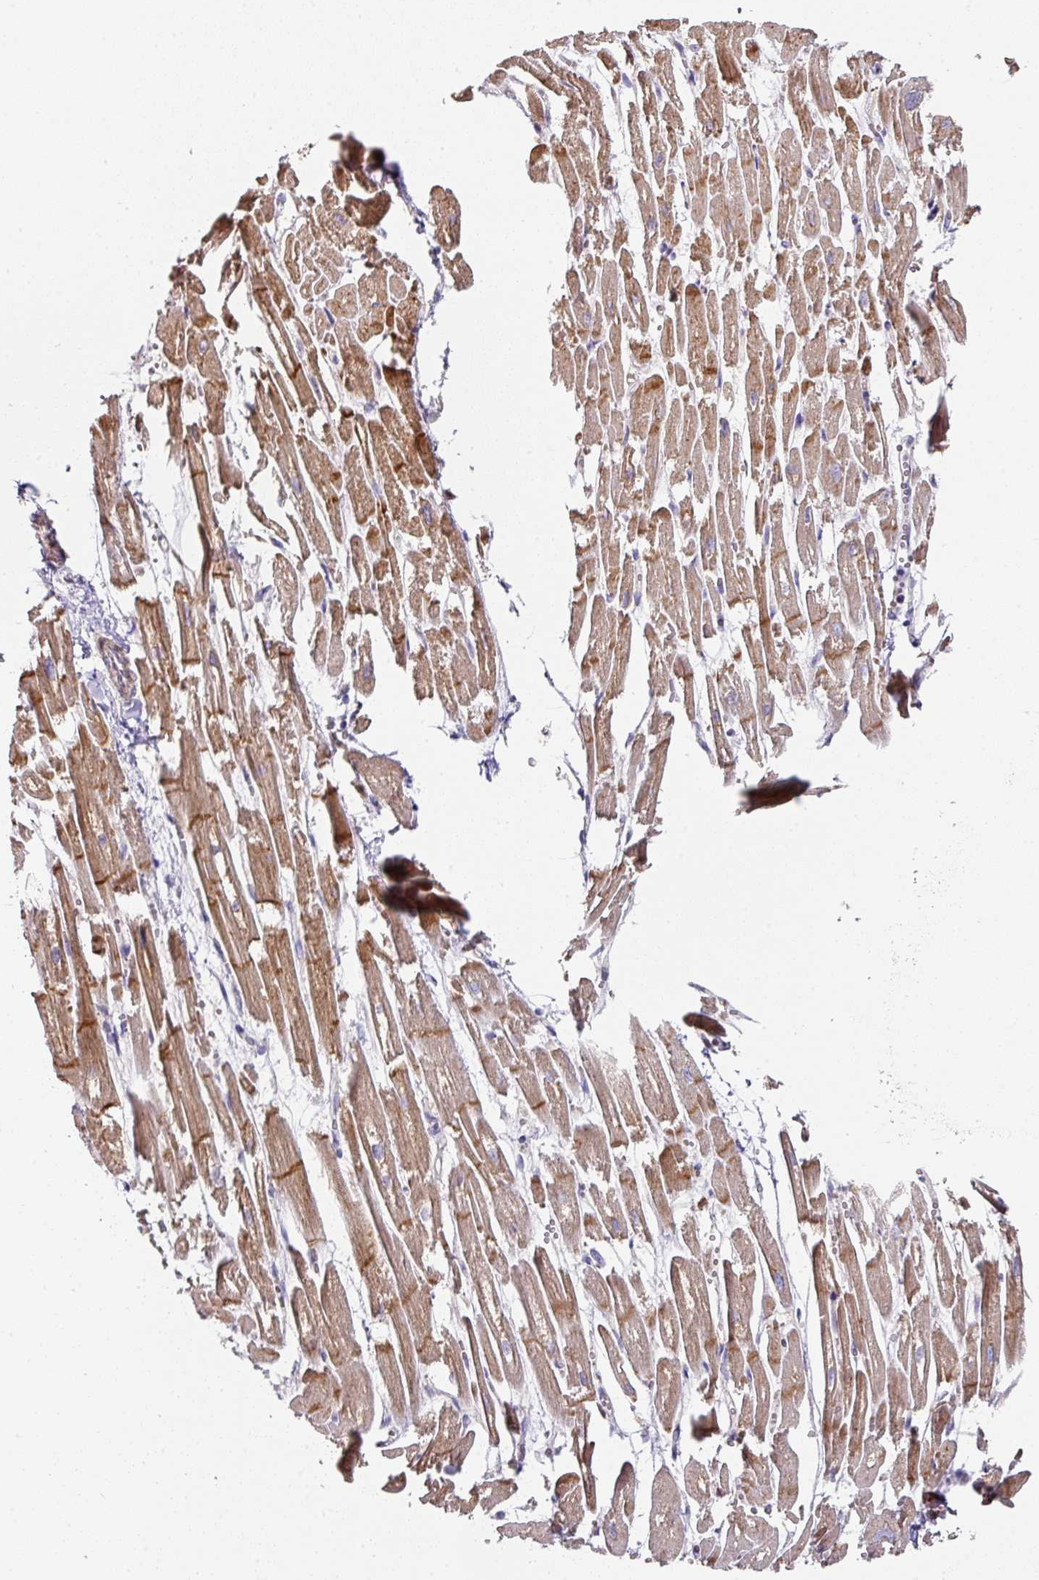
{"staining": {"intensity": "strong", "quantity": ">75%", "location": "cytoplasmic/membranous"}, "tissue": "heart muscle", "cell_type": "Cardiomyocytes", "image_type": "normal", "snomed": [{"axis": "morphology", "description": "Normal tissue, NOS"}, {"axis": "topography", "description": "Heart"}], "caption": "Immunohistochemistry (IHC) histopathology image of benign heart muscle: human heart muscle stained using immunohistochemistry displays high levels of strong protein expression localized specifically in the cytoplasmic/membranous of cardiomyocytes, appearing as a cytoplasmic/membranous brown color.", "gene": "TARM1", "patient": {"sex": "male", "age": 54}}